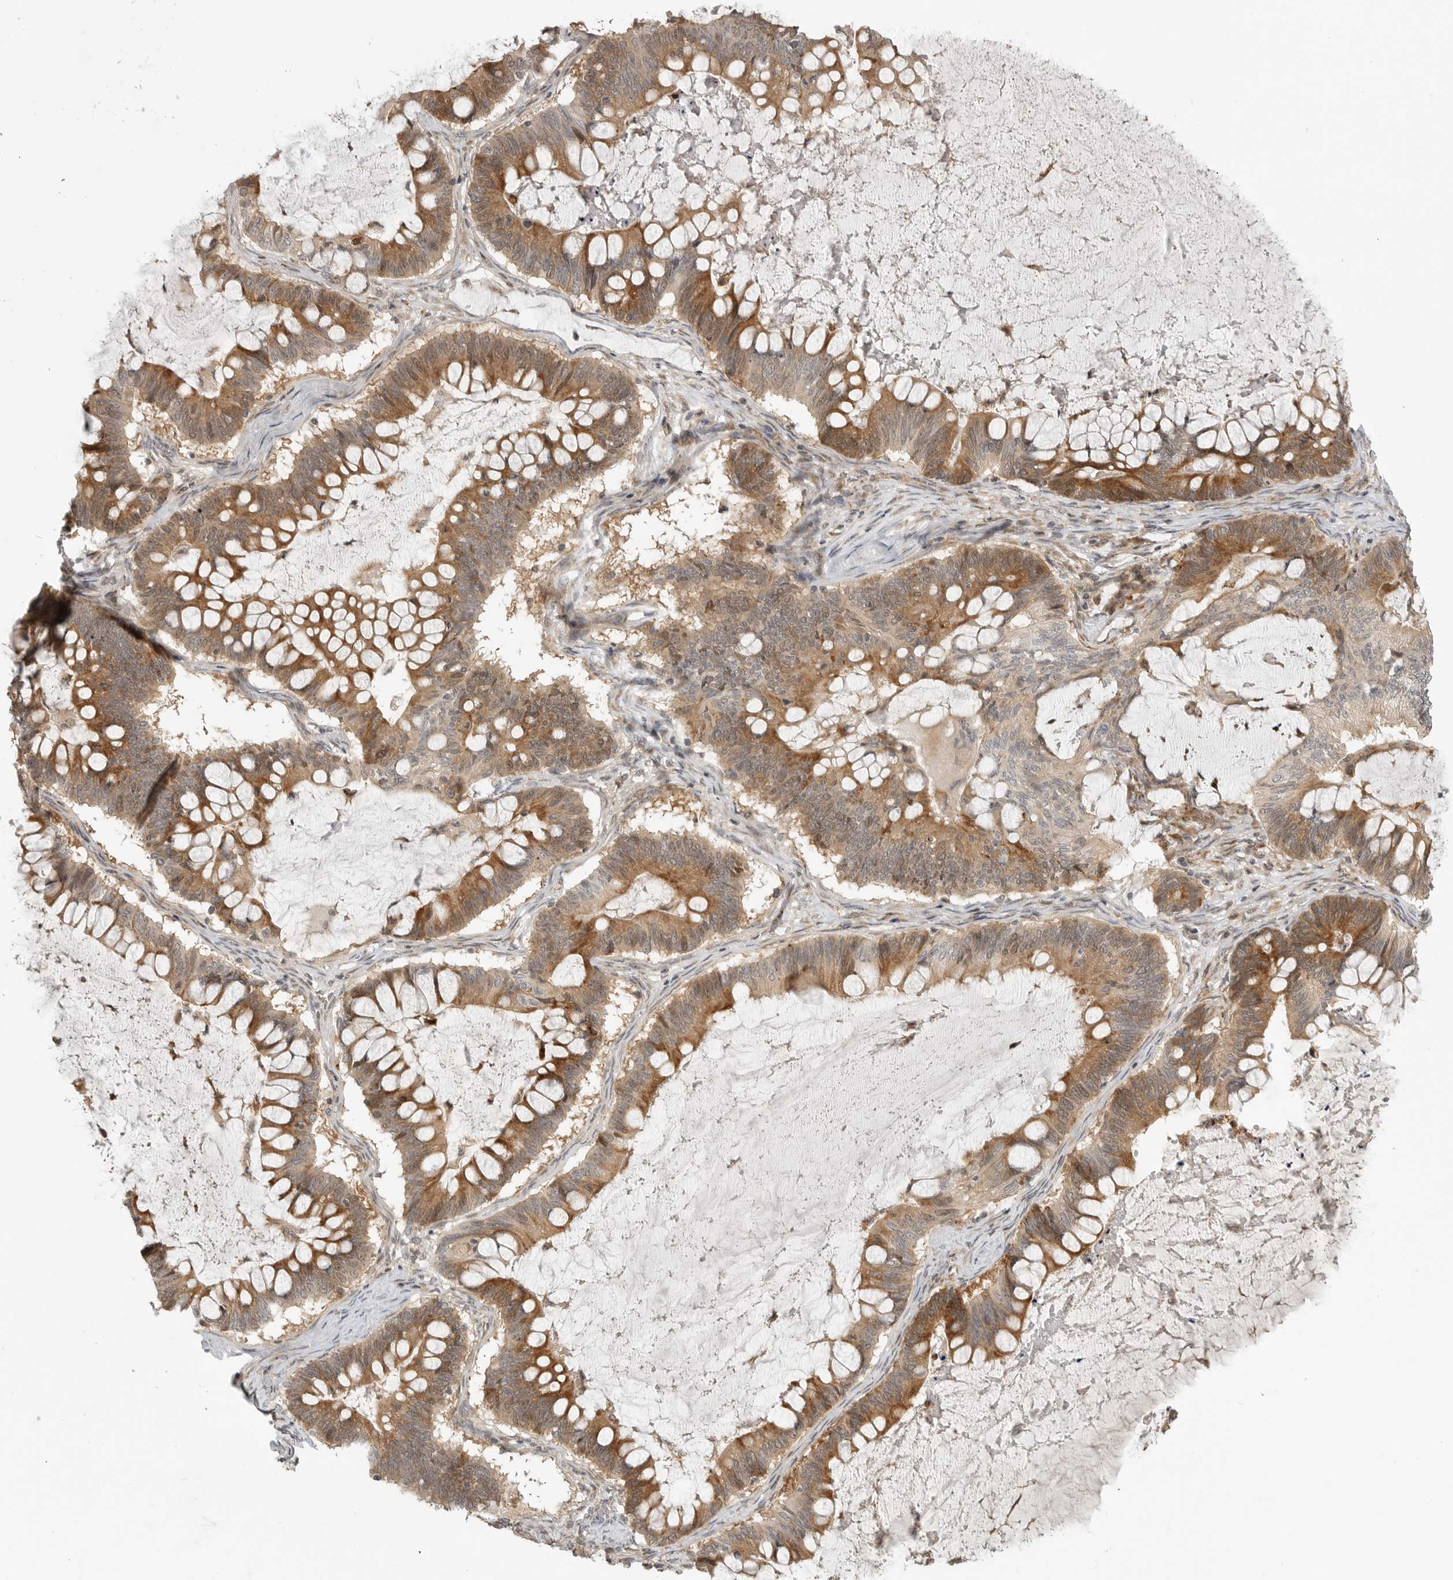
{"staining": {"intensity": "moderate", "quantity": ">75%", "location": "cytoplasmic/membranous"}, "tissue": "ovarian cancer", "cell_type": "Tumor cells", "image_type": "cancer", "snomed": [{"axis": "morphology", "description": "Cystadenocarcinoma, mucinous, NOS"}, {"axis": "topography", "description": "Ovary"}], "caption": "Immunohistochemical staining of mucinous cystadenocarcinoma (ovarian) reveals moderate cytoplasmic/membranous protein staining in approximately >75% of tumor cells. (DAB (3,3'-diaminobenzidine) = brown stain, brightfield microscopy at high magnification).", "gene": "CEP295NL", "patient": {"sex": "female", "age": 61}}